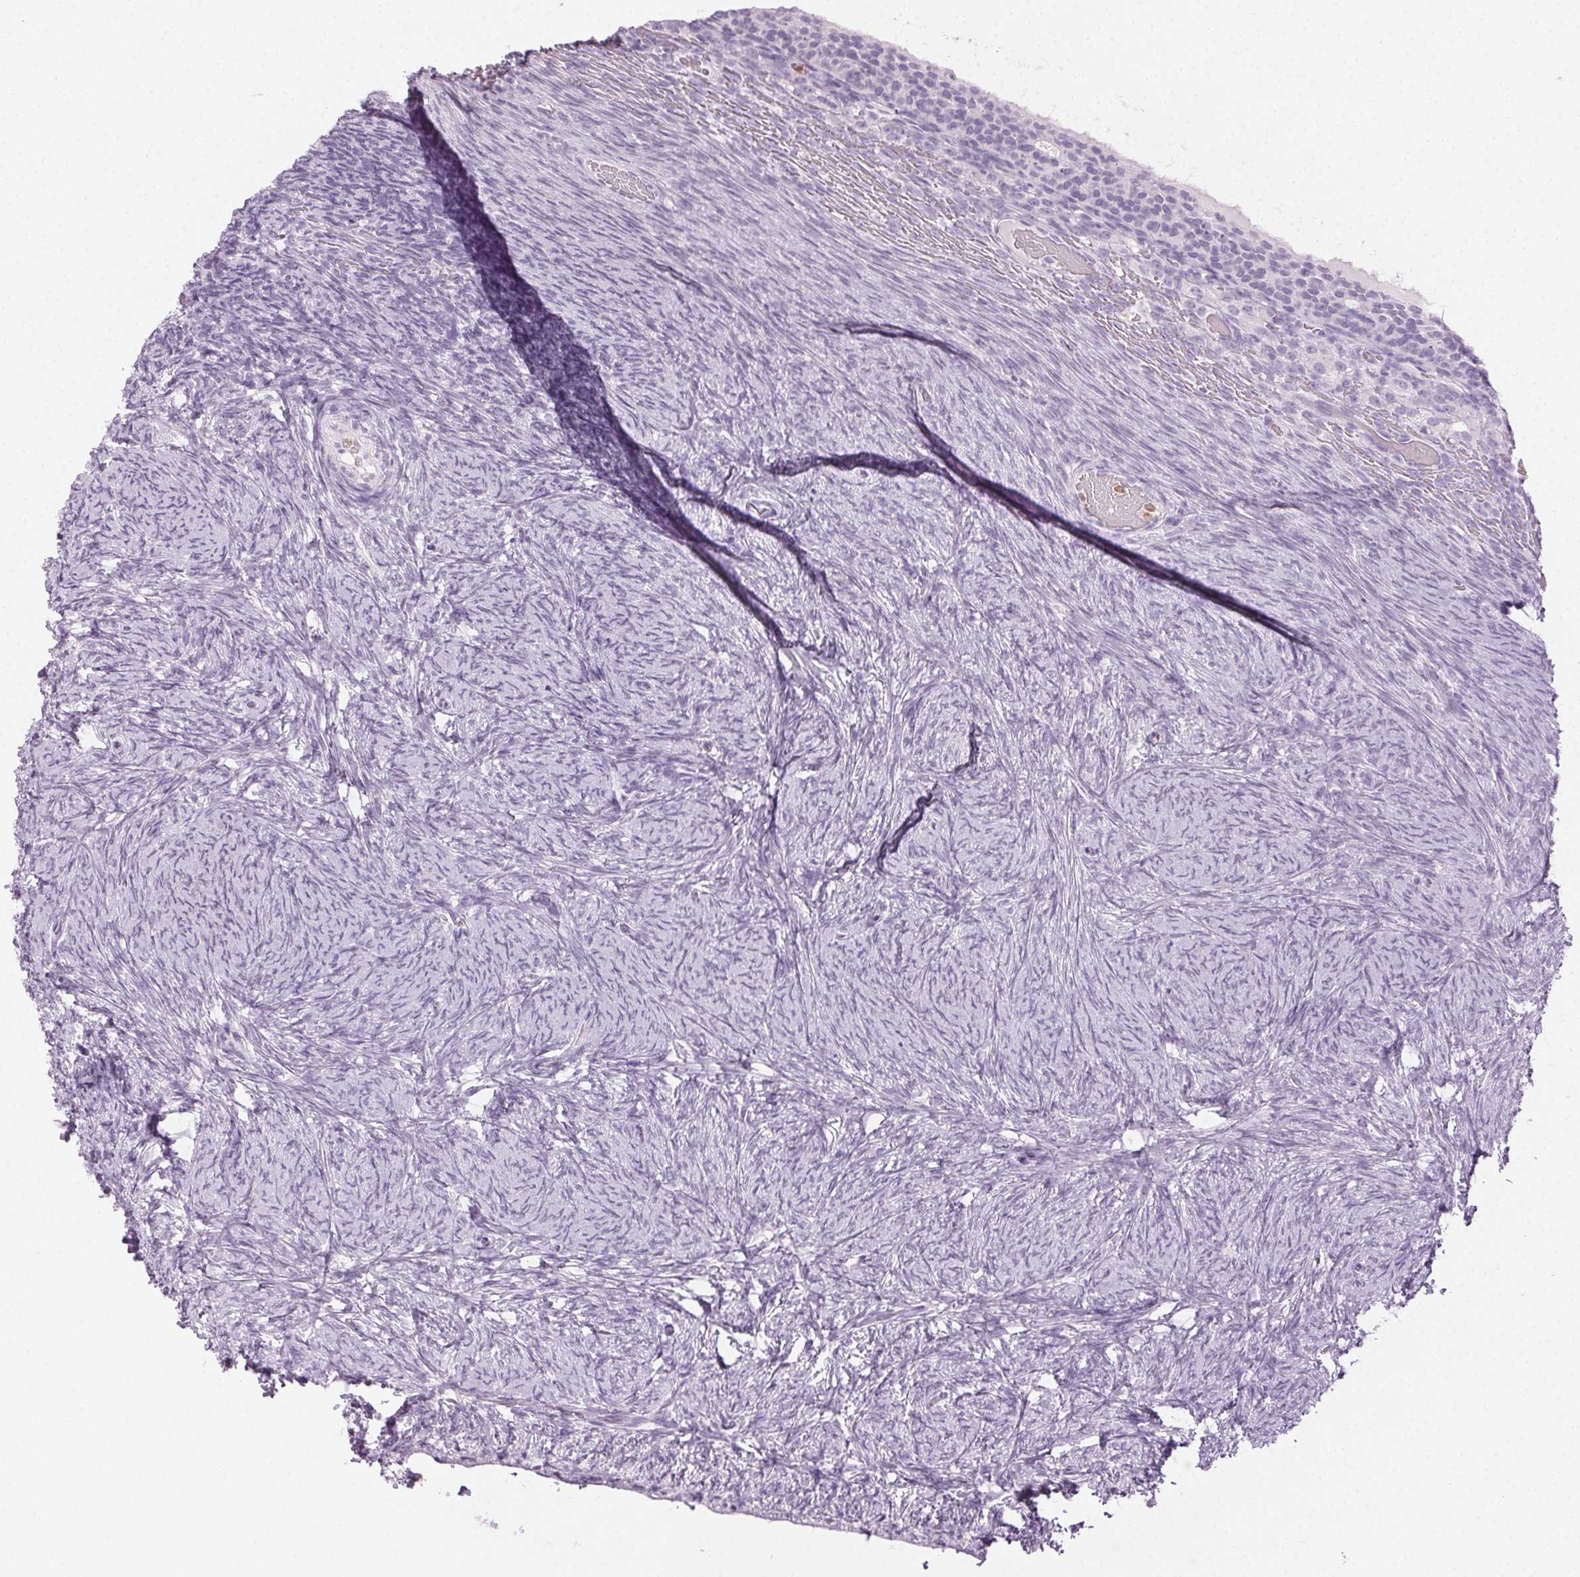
{"staining": {"intensity": "negative", "quantity": "none", "location": "none"}, "tissue": "ovary", "cell_type": "Follicle cells", "image_type": "normal", "snomed": [{"axis": "morphology", "description": "Normal tissue, NOS"}, {"axis": "topography", "description": "Ovary"}], "caption": "The photomicrograph exhibits no staining of follicle cells in benign ovary. The staining was performed using DAB (3,3'-diaminobenzidine) to visualize the protein expression in brown, while the nuclei were stained in blue with hematoxylin (Magnification: 20x).", "gene": "MPO", "patient": {"sex": "female", "age": 34}}